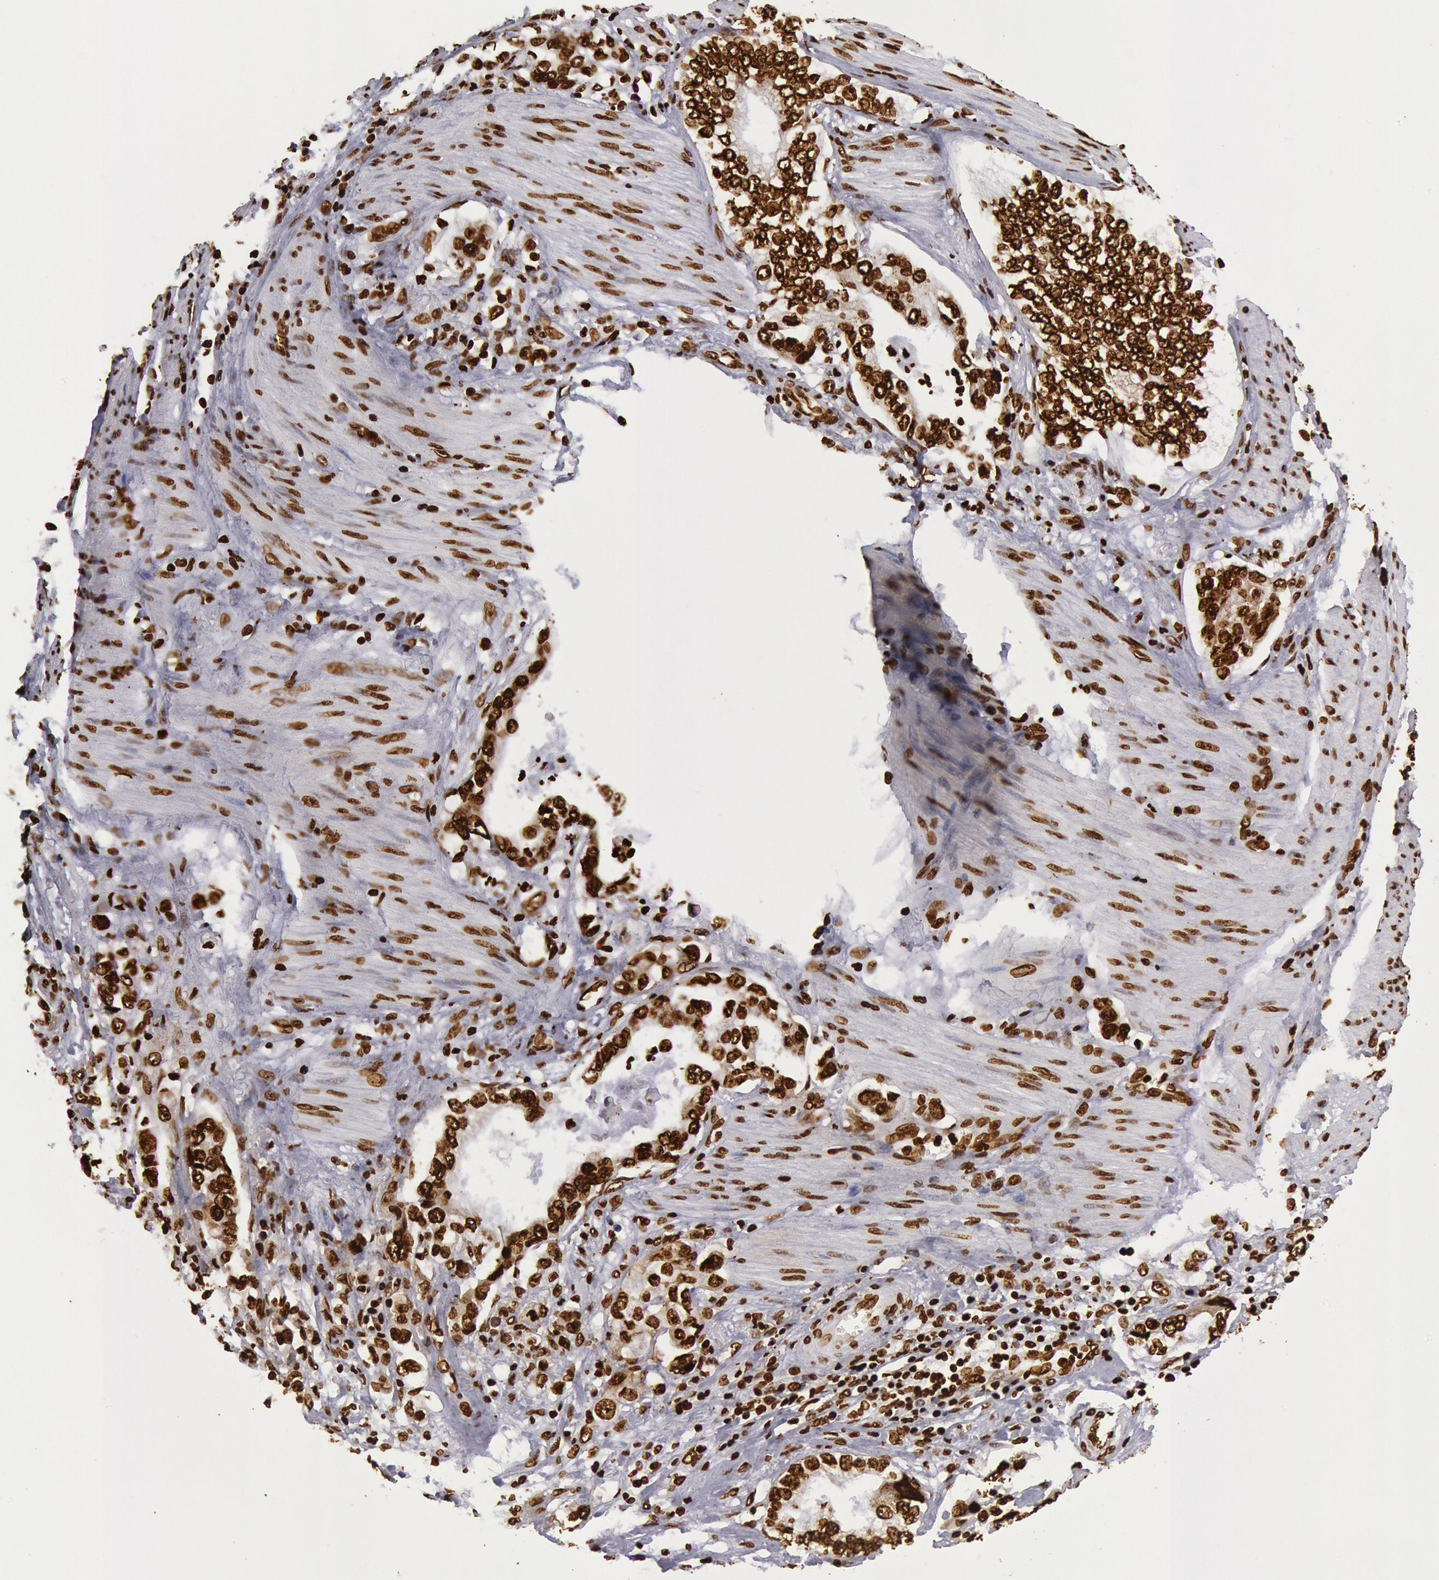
{"staining": {"intensity": "strong", "quantity": ">75%", "location": "nuclear"}, "tissue": "stomach cancer", "cell_type": "Tumor cells", "image_type": "cancer", "snomed": [{"axis": "morphology", "description": "Adenocarcinoma, NOS"}, {"axis": "topography", "description": "Pancreas"}, {"axis": "topography", "description": "Stomach, upper"}], "caption": "Strong nuclear protein positivity is seen in about >75% of tumor cells in stomach adenocarcinoma. (Brightfield microscopy of DAB IHC at high magnification).", "gene": "H3-4", "patient": {"sex": "male", "age": 77}}